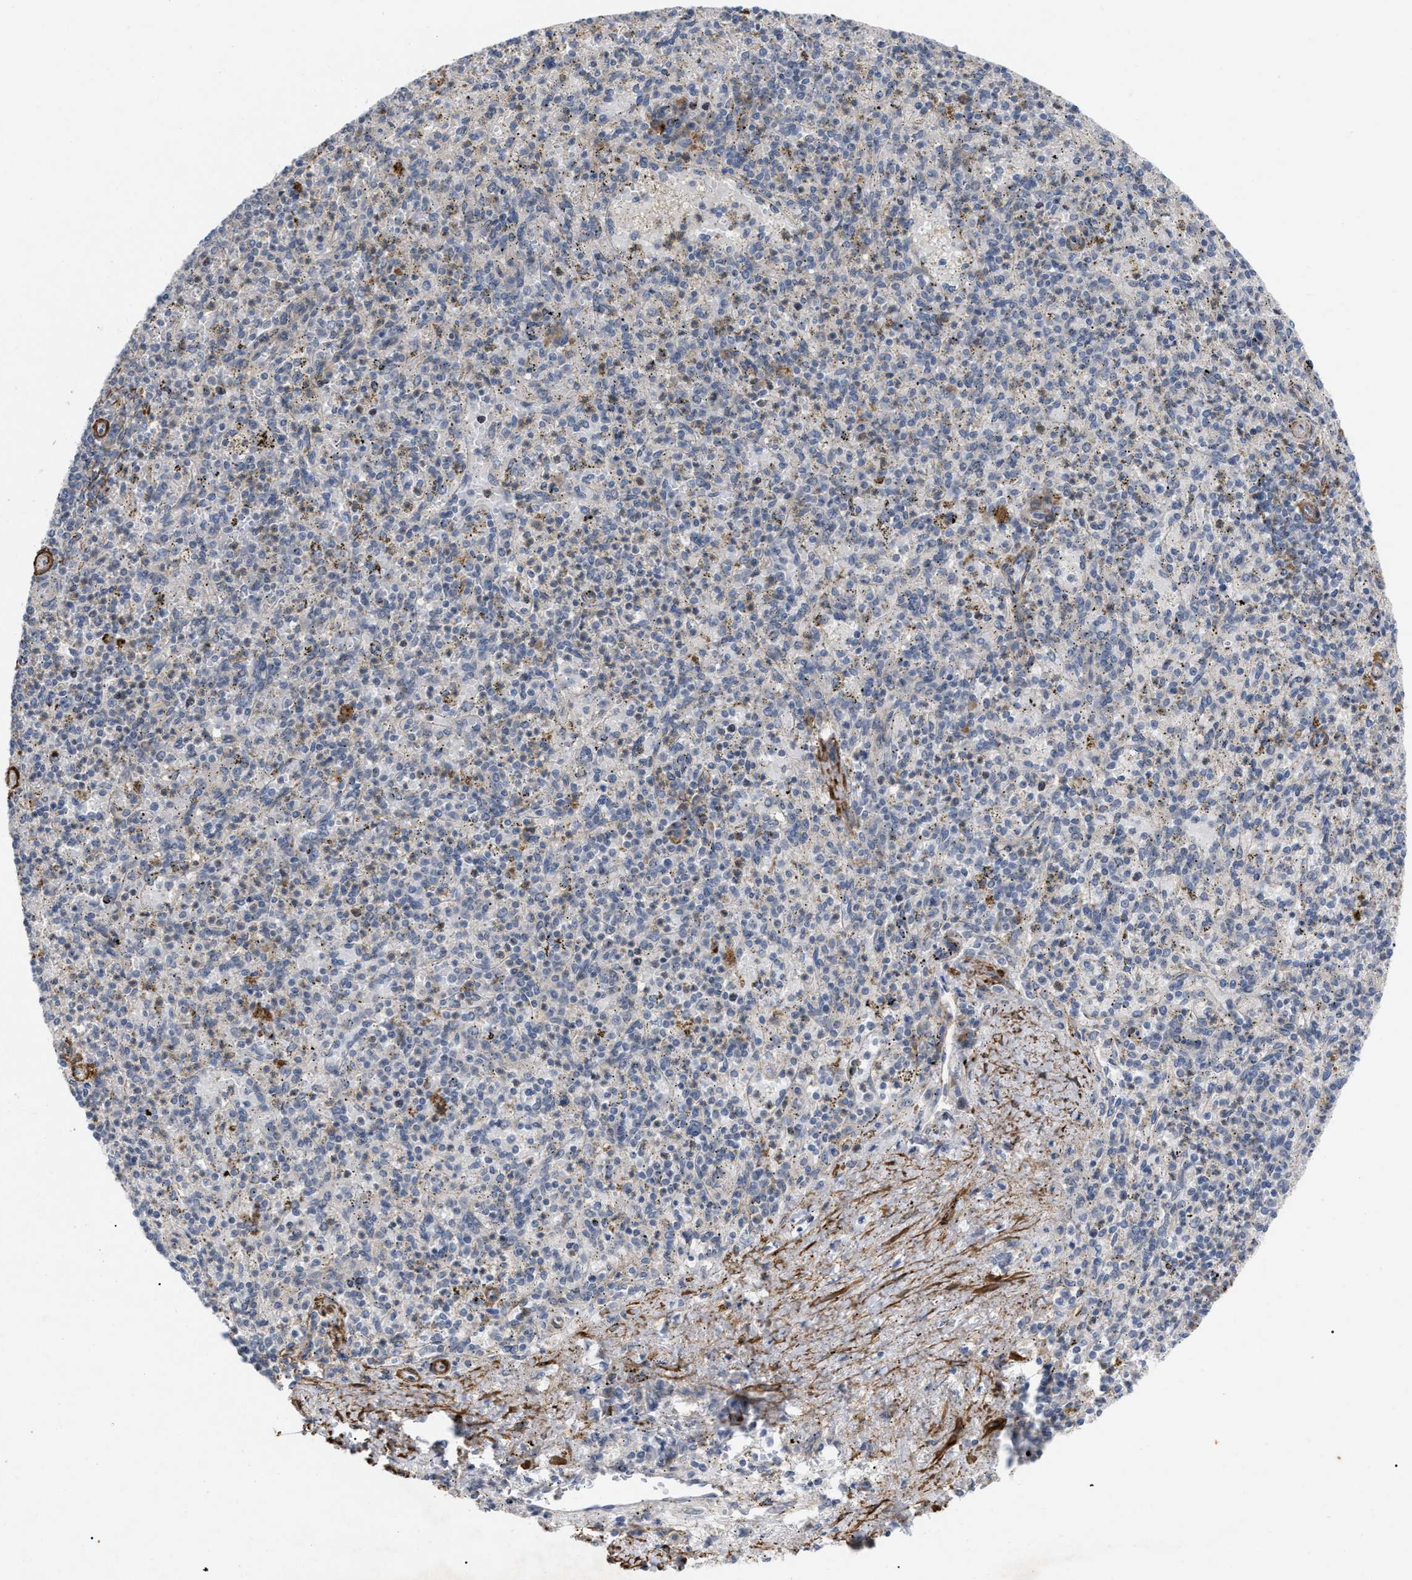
{"staining": {"intensity": "negative", "quantity": "none", "location": "none"}, "tissue": "spleen", "cell_type": "Cells in red pulp", "image_type": "normal", "snomed": [{"axis": "morphology", "description": "Normal tissue, NOS"}, {"axis": "topography", "description": "Spleen"}], "caption": "DAB immunohistochemical staining of normal spleen exhibits no significant staining in cells in red pulp.", "gene": "ST6GALNAC6", "patient": {"sex": "male", "age": 72}}